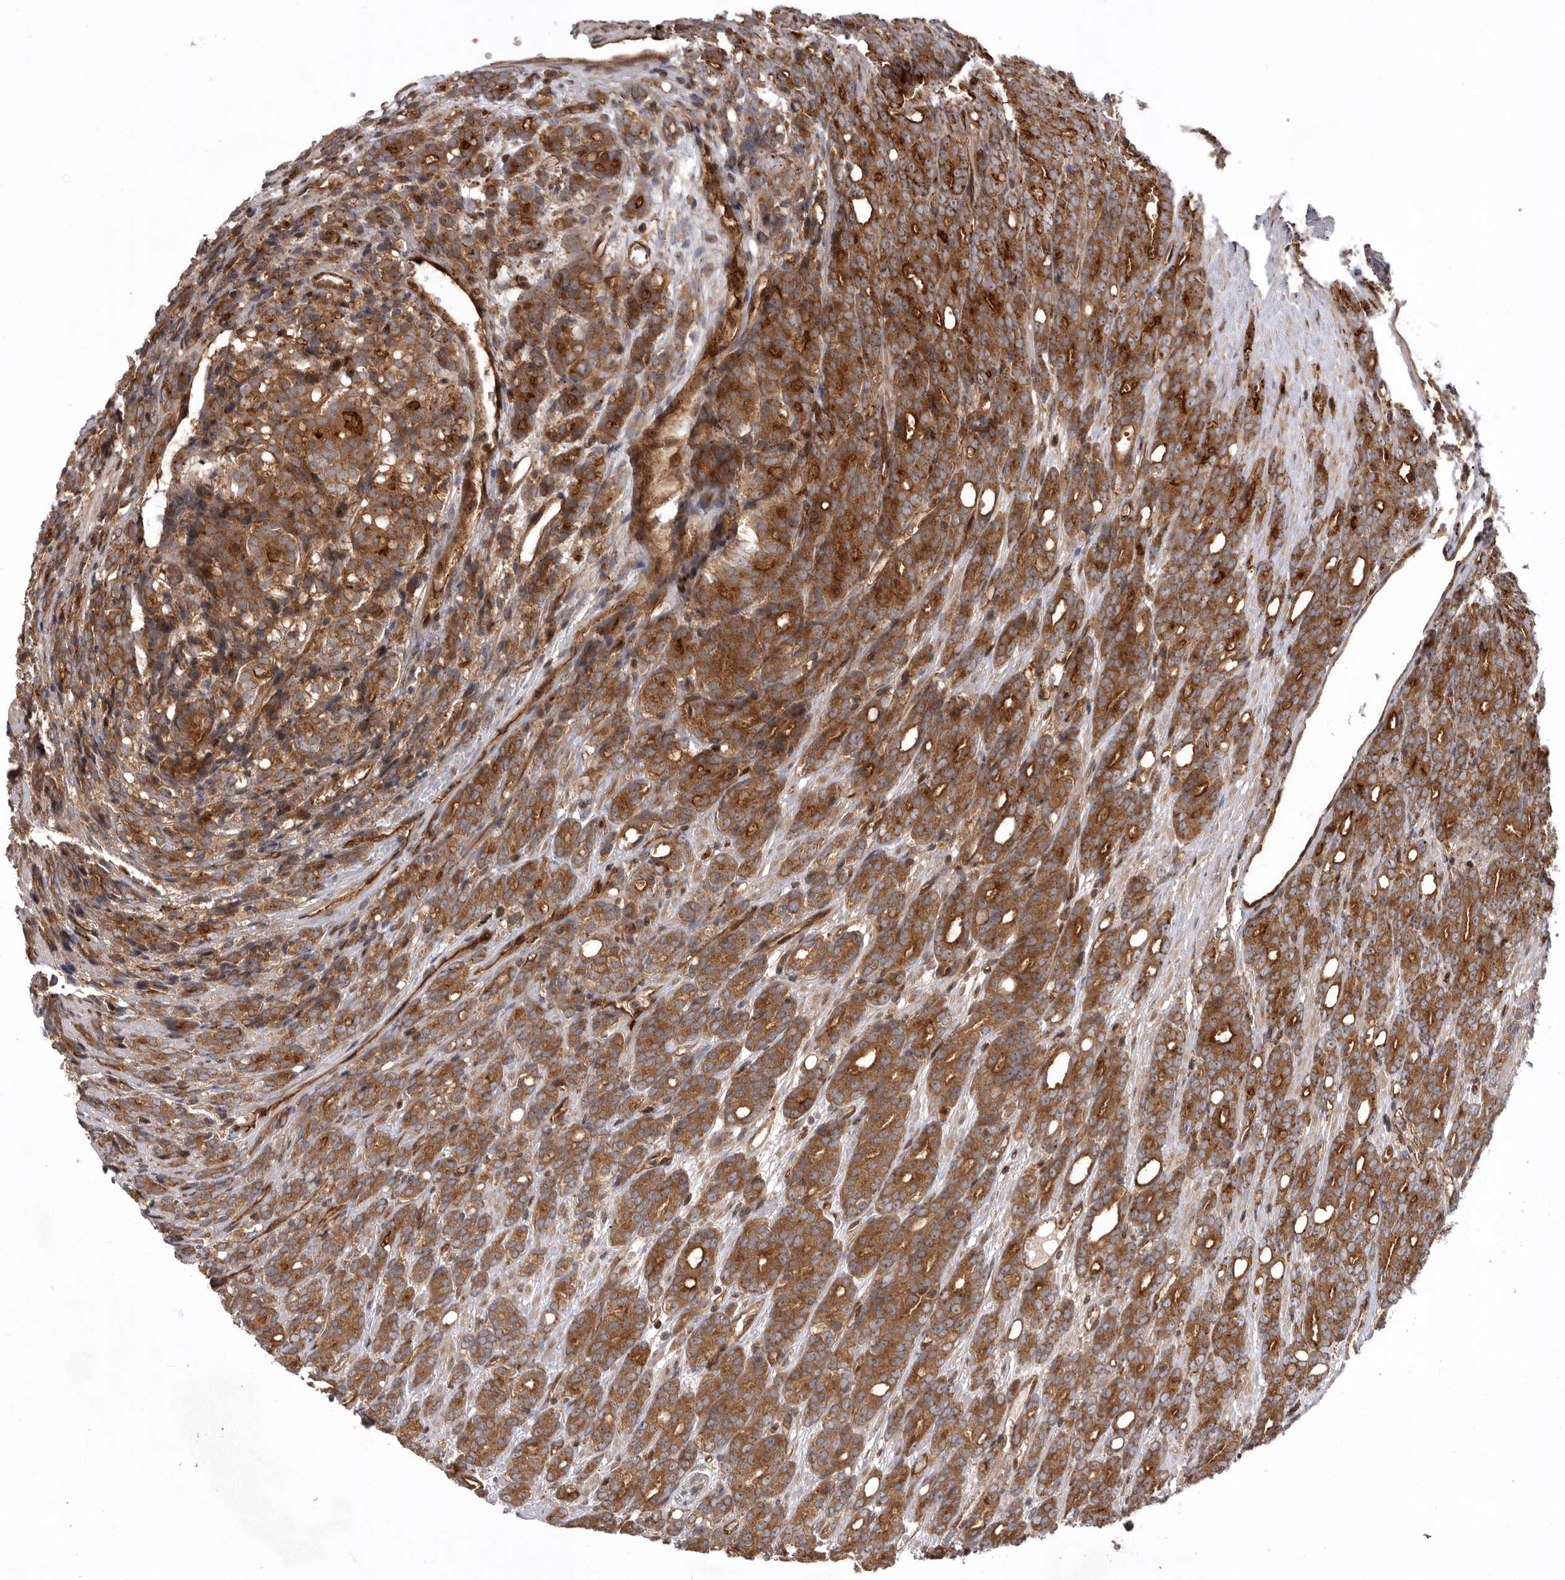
{"staining": {"intensity": "strong", "quantity": ">75%", "location": "cytoplasmic/membranous"}, "tissue": "prostate cancer", "cell_type": "Tumor cells", "image_type": "cancer", "snomed": [{"axis": "morphology", "description": "Adenocarcinoma, High grade"}, {"axis": "topography", "description": "Prostate"}], "caption": "Prostate adenocarcinoma (high-grade) was stained to show a protein in brown. There is high levels of strong cytoplasmic/membranous staining in approximately >75% of tumor cells.", "gene": "DHDDS", "patient": {"sex": "male", "age": 62}}